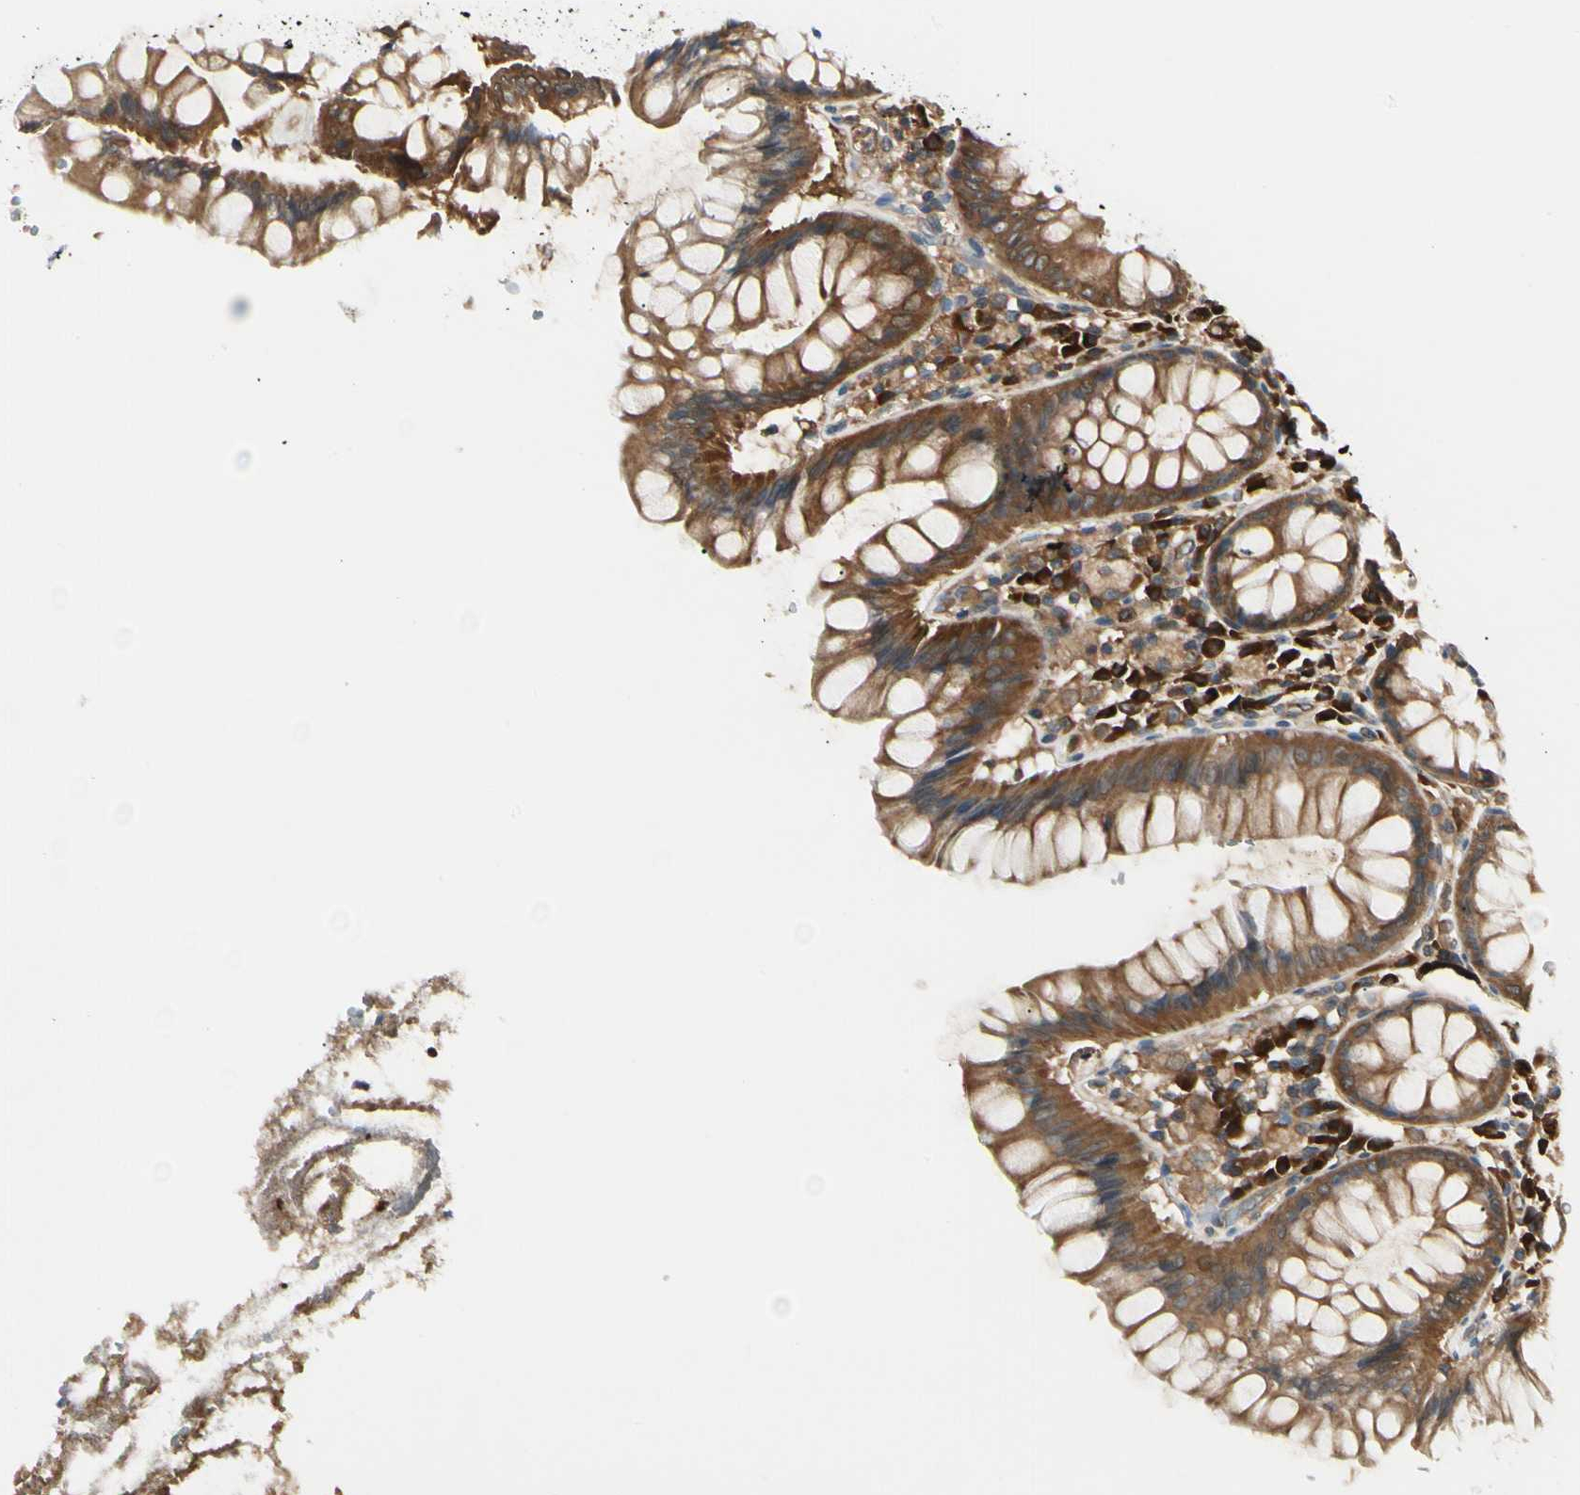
{"staining": {"intensity": "negative", "quantity": "none", "location": "none"}, "tissue": "colon", "cell_type": "Endothelial cells", "image_type": "normal", "snomed": [{"axis": "morphology", "description": "Normal tissue, NOS"}, {"axis": "topography", "description": "Colon"}], "caption": "A high-resolution photomicrograph shows immunohistochemistry (IHC) staining of normal colon, which reveals no significant positivity in endothelial cells. (DAB (3,3'-diaminobenzidine) immunohistochemistry, high magnification).", "gene": "NME1", "patient": {"sex": "female", "age": 46}}